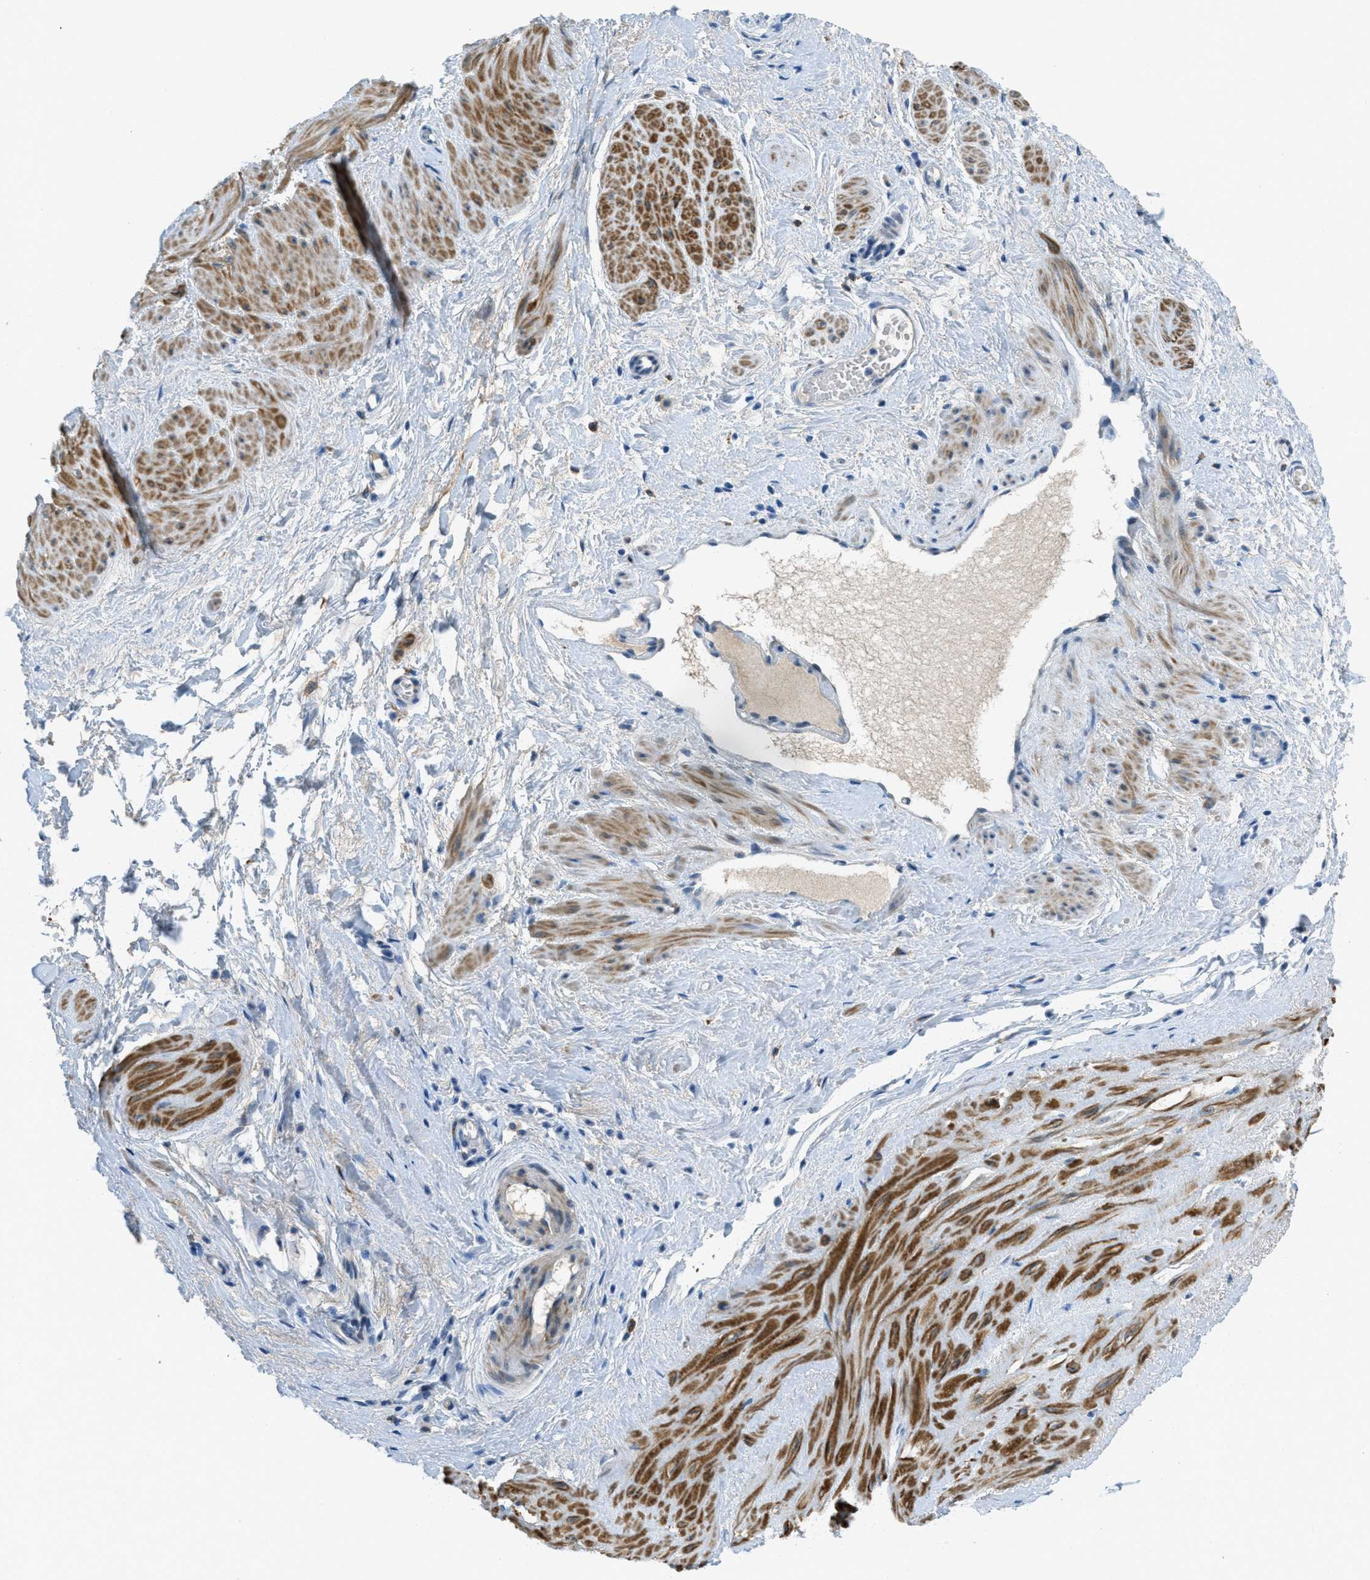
{"staining": {"intensity": "negative", "quantity": "none", "location": "none"}, "tissue": "adipose tissue", "cell_type": "Adipocytes", "image_type": "normal", "snomed": [{"axis": "morphology", "description": "Normal tissue, NOS"}, {"axis": "topography", "description": "Soft tissue"}, {"axis": "topography", "description": "Vascular tissue"}], "caption": "This is an IHC micrograph of unremarkable human adipose tissue. There is no expression in adipocytes.", "gene": "KLHL8", "patient": {"sex": "female", "age": 35}}